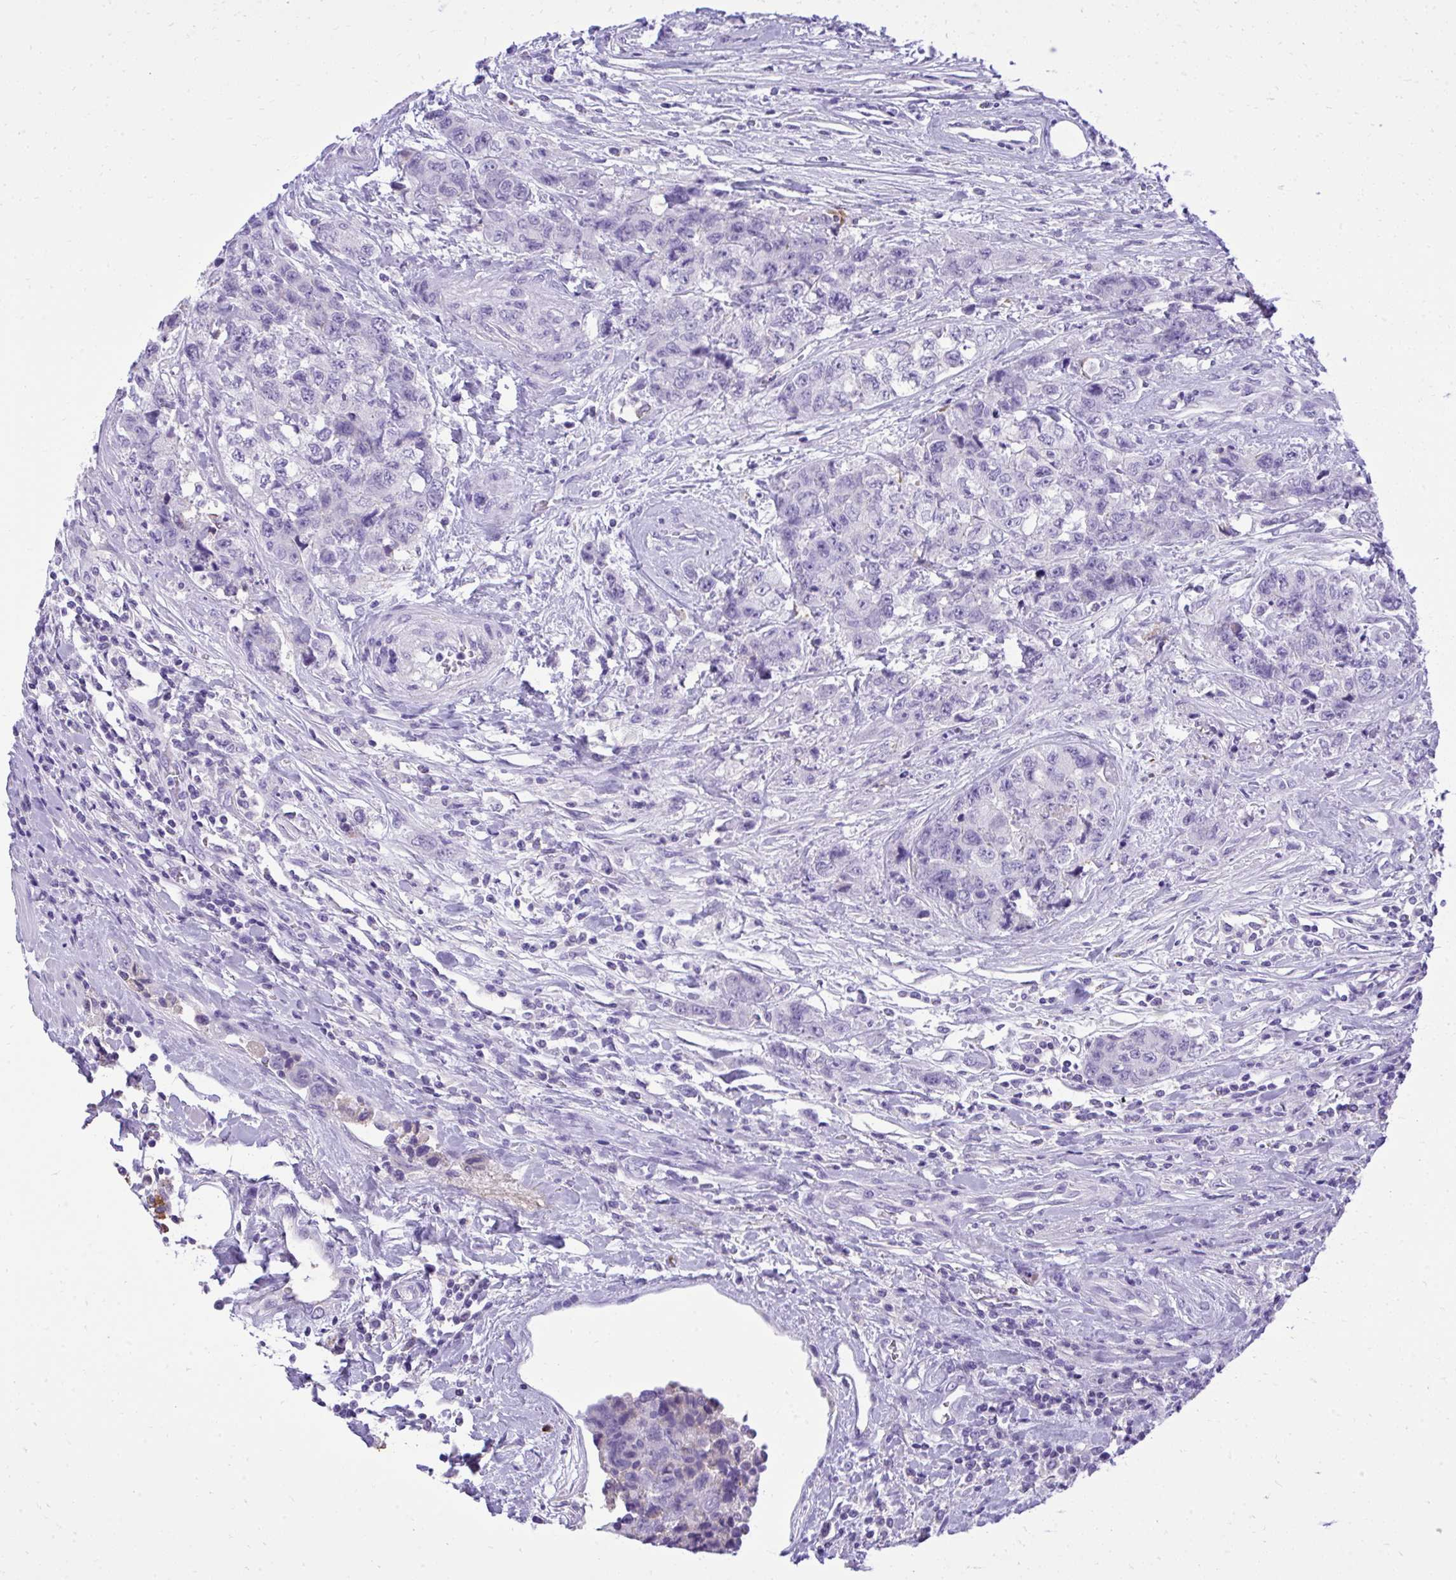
{"staining": {"intensity": "negative", "quantity": "none", "location": "none"}, "tissue": "urothelial cancer", "cell_type": "Tumor cells", "image_type": "cancer", "snomed": [{"axis": "morphology", "description": "Urothelial carcinoma, High grade"}, {"axis": "topography", "description": "Urinary bladder"}], "caption": "Image shows no protein staining in tumor cells of urothelial cancer tissue.", "gene": "ST6GALNAC3", "patient": {"sex": "female", "age": 78}}